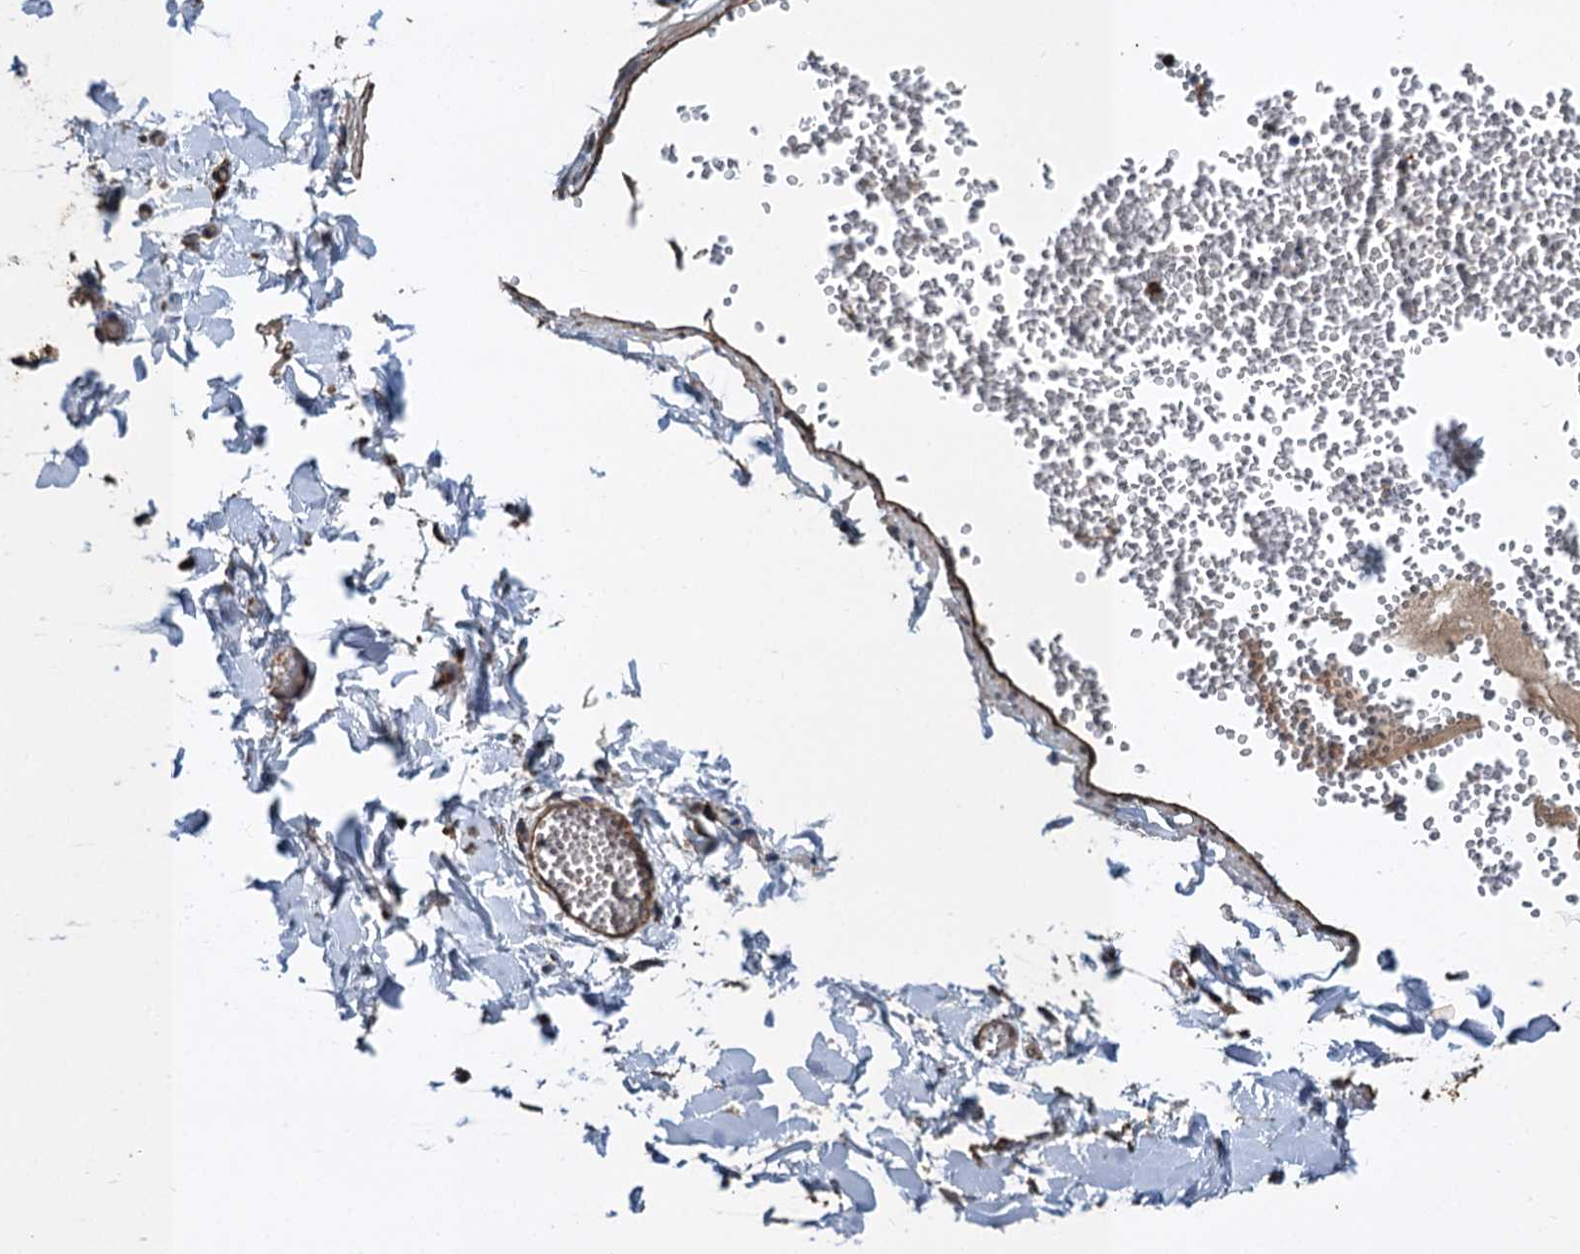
{"staining": {"intensity": "moderate", "quantity": ">75%", "location": "cytoplasmic/membranous"}, "tissue": "adipose tissue", "cell_type": "Adipocytes", "image_type": "normal", "snomed": [{"axis": "morphology", "description": "Normal tissue, NOS"}, {"axis": "topography", "description": "Gallbladder"}, {"axis": "topography", "description": "Peripheral nerve tissue"}], "caption": "Immunohistochemical staining of normal adipose tissue reveals moderate cytoplasmic/membranous protein expression in approximately >75% of adipocytes.", "gene": "LINS1", "patient": {"sex": "male", "age": 38}}